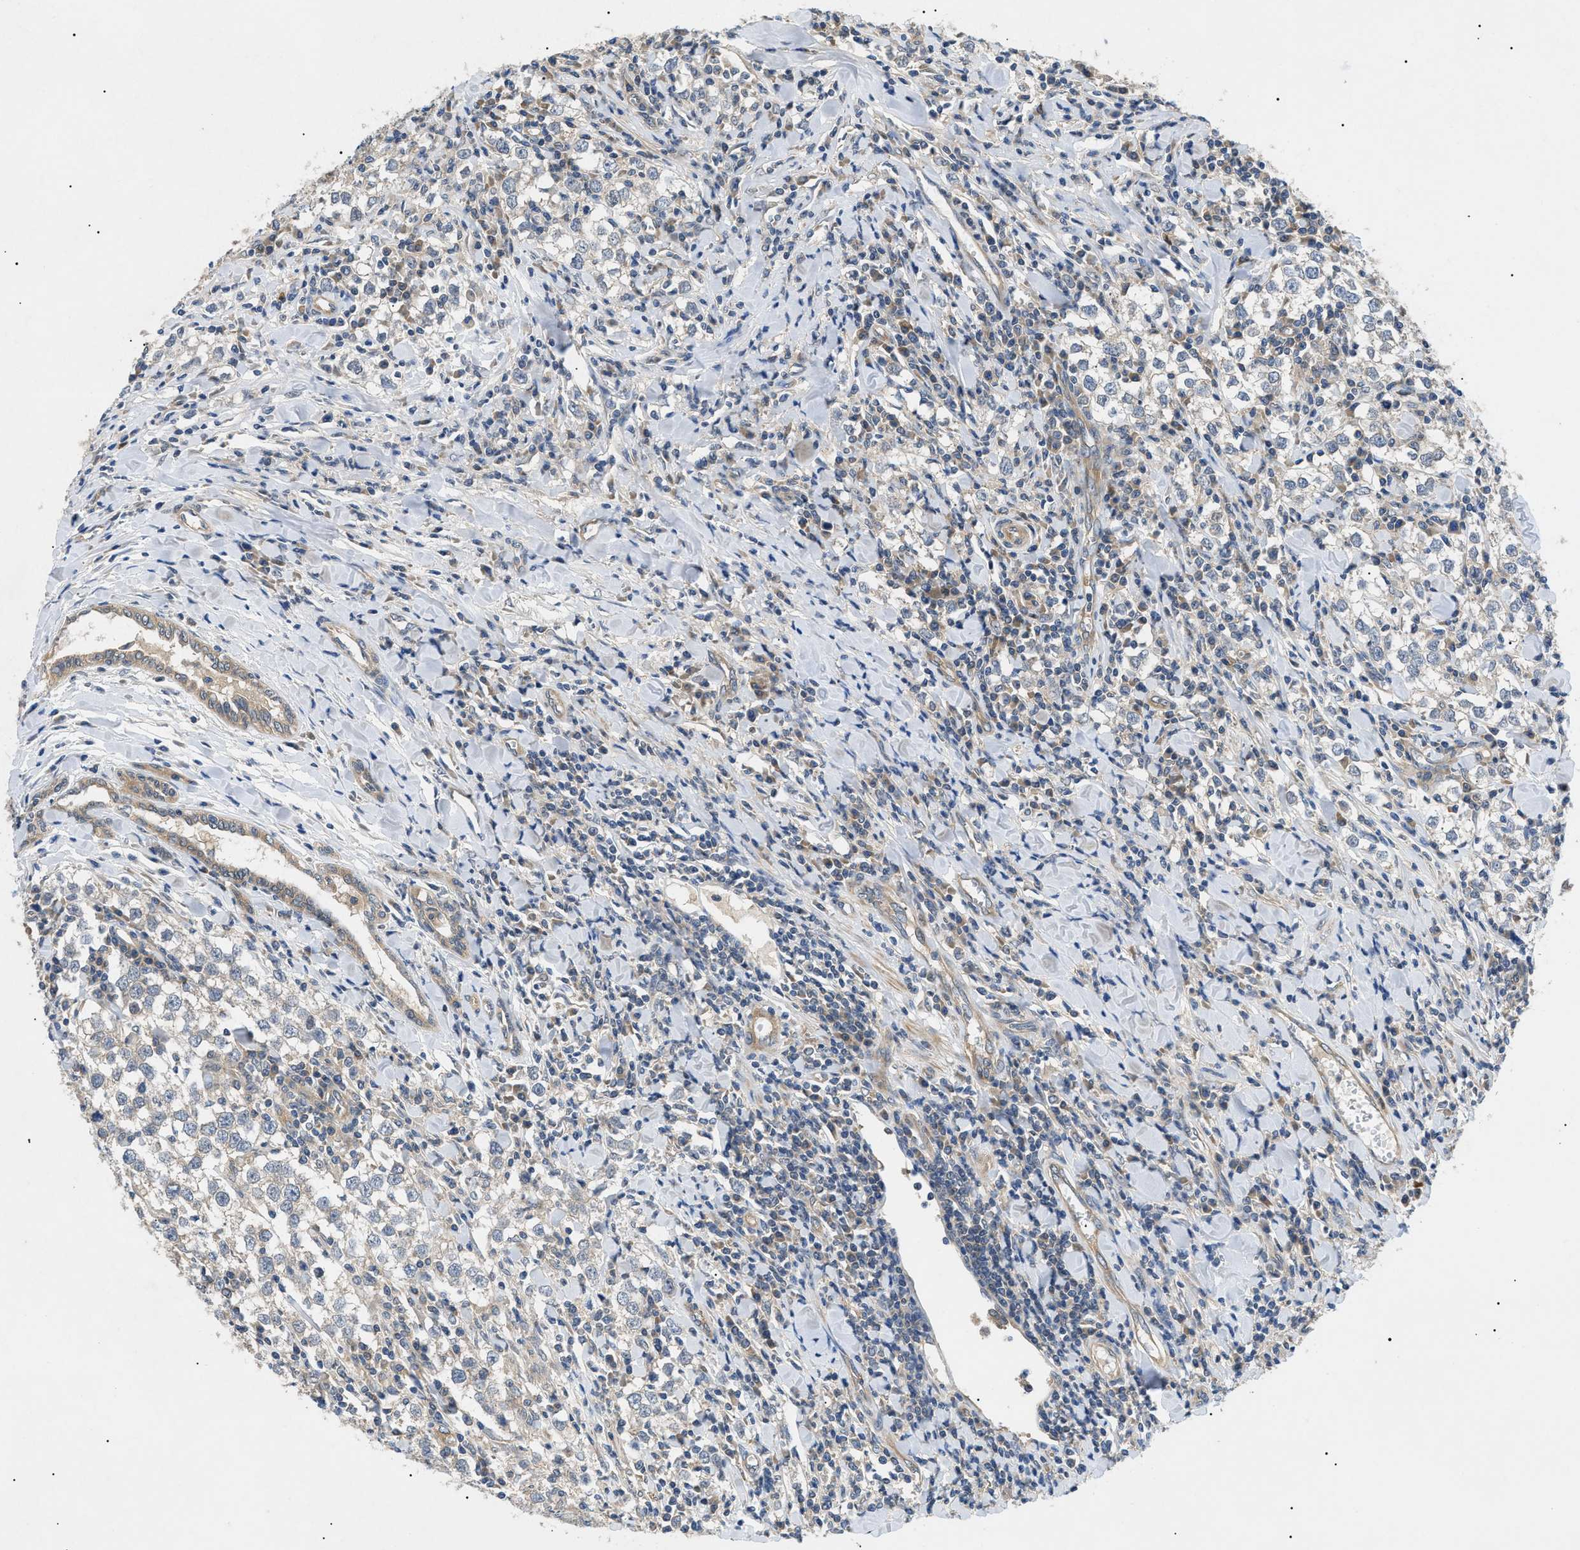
{"staining": {"intensity": "weak", "quantity": "<25%", "location": "cytoplasmic/membranous"}, "tissue": "testis cancer", "cell_type": "Tumor cells", "image_type": "cancer", "snomed": [{"axis": "morphology", "description": "Seminoma, NOS"}, {"axis": "morphology", "description": "Carcinoma, Embryonal, NOS"}, {"axis": "topography", "description": "Testis"}], "caption": "Immunohistochemistry (IHC) of human seminoma (testis) demonstrates no expression in tumor cells.", "gene": "RIPK1", "patient": {"sex": "male", "age": 36}}